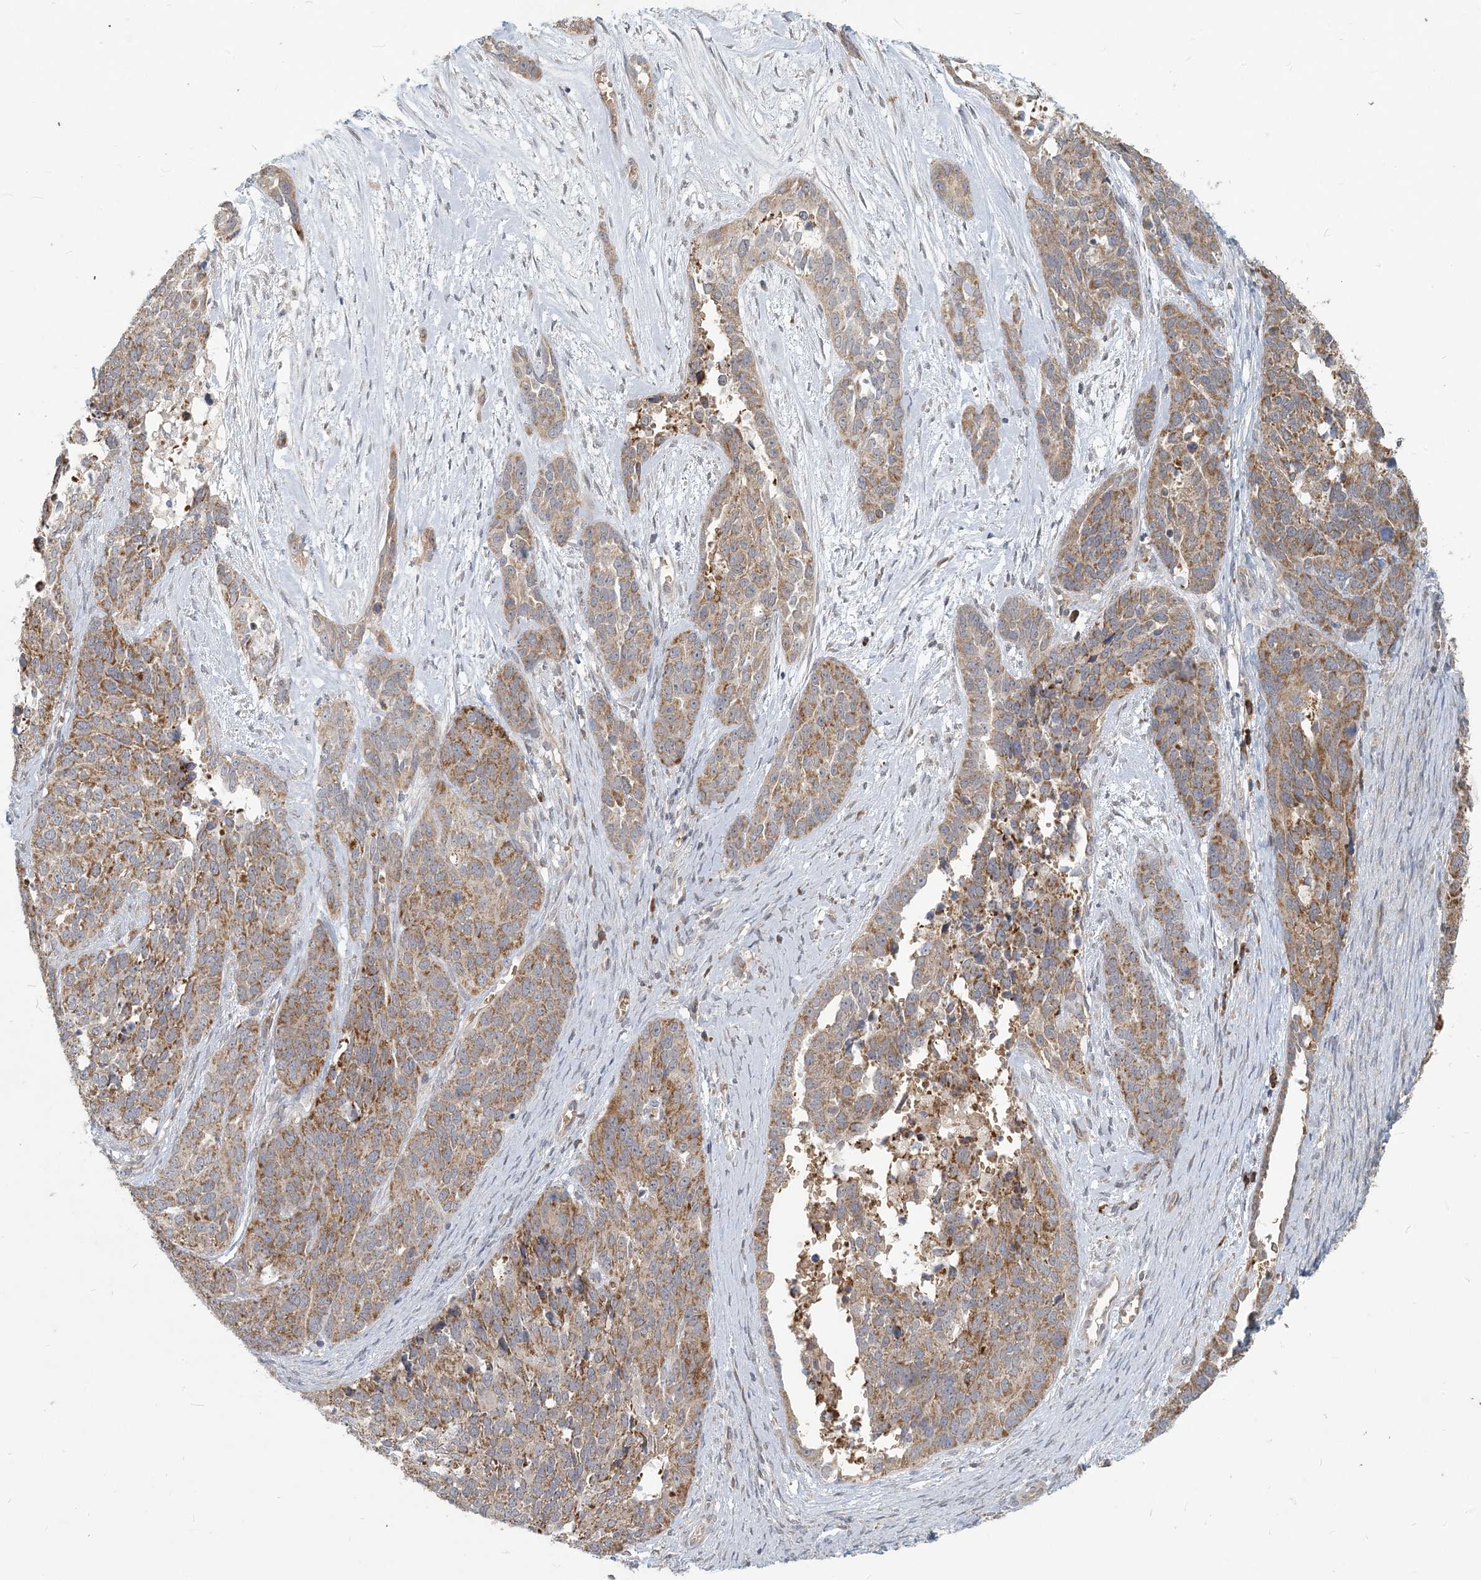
{"staining": {"intensity": "moderate", "quantity": ">75%", "location": "cytoplasmic/membranous"}, "tissue": "ovarian cancer", "cell_type": "Tumor cells", "image_type": "cancer", "snomed": [{"axis": "morphology", "description": "Cystadenocarcinoma, serous, NOS"}, {"axis": "topography", "description": "Ovary"}], "caption": "Tumor cells exhibit medium levels of moderate cytoplasmic/membranous positivity in approximately >75% of cells in human ovarian cancer.", "gene": "PUSL1", "patient": {"sex": "female", "age": 44}}